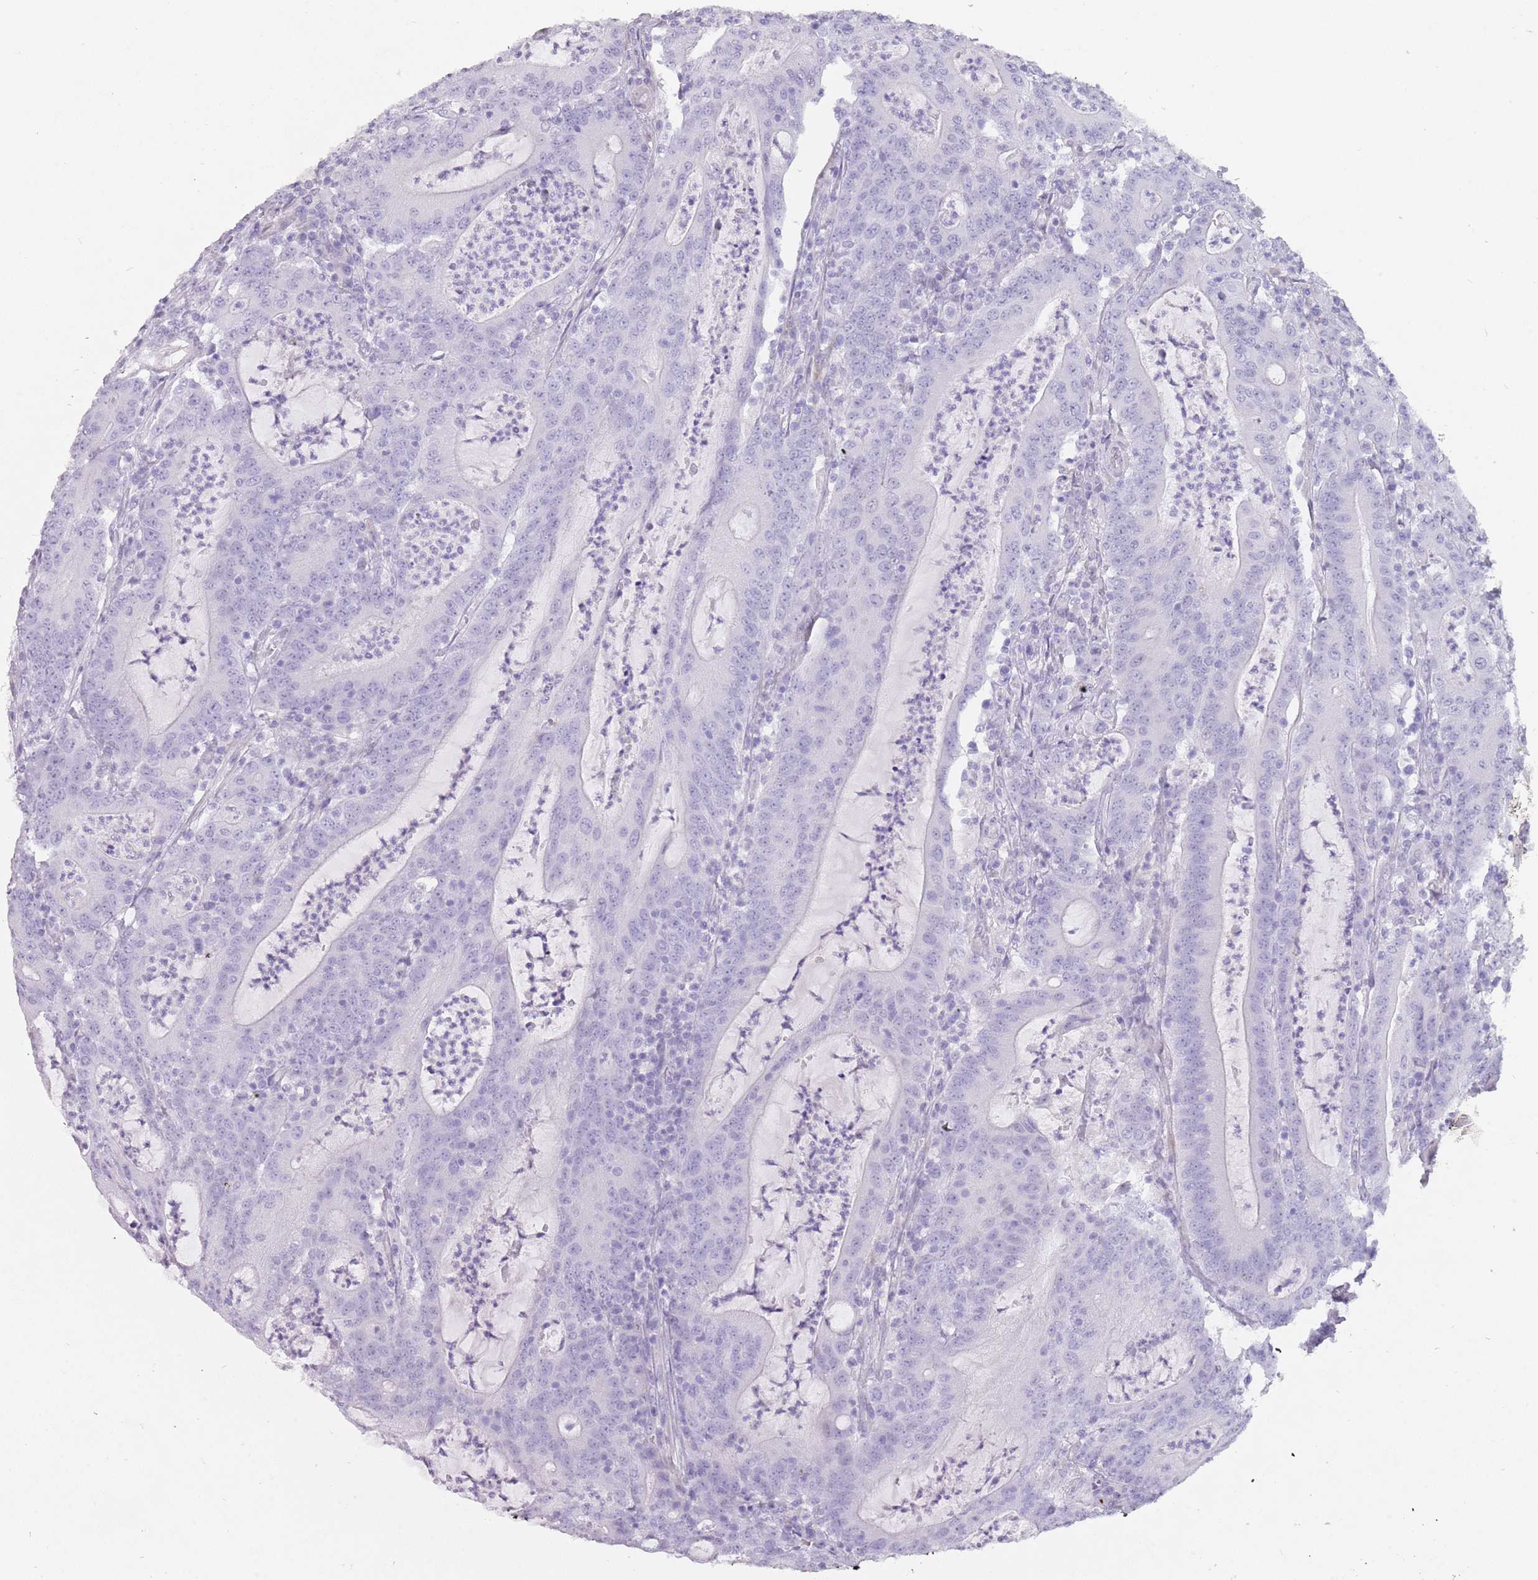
{"staining": {"intensity": "negative", "quantity": "none", "location": "none"}, "tissue": "colorectal cancer", "cell_type": "Tumor cells", "image_type": "cancer", "snomed": [{"axis": "morphology", "description": "Adenocarcinoma, NOS"}, {"axis": "topography", "description": "Colon"}], "caption": "Immunohistochemistry (IHC) of colorectal adenocarcinoma reveals no staining in tumor cells. The staining is performed using DAB brown chromogen with nuclei counter-stained in using hematoxylin.", "gene": "DDX4", "patient": {"sex": "male", "age": 83}}